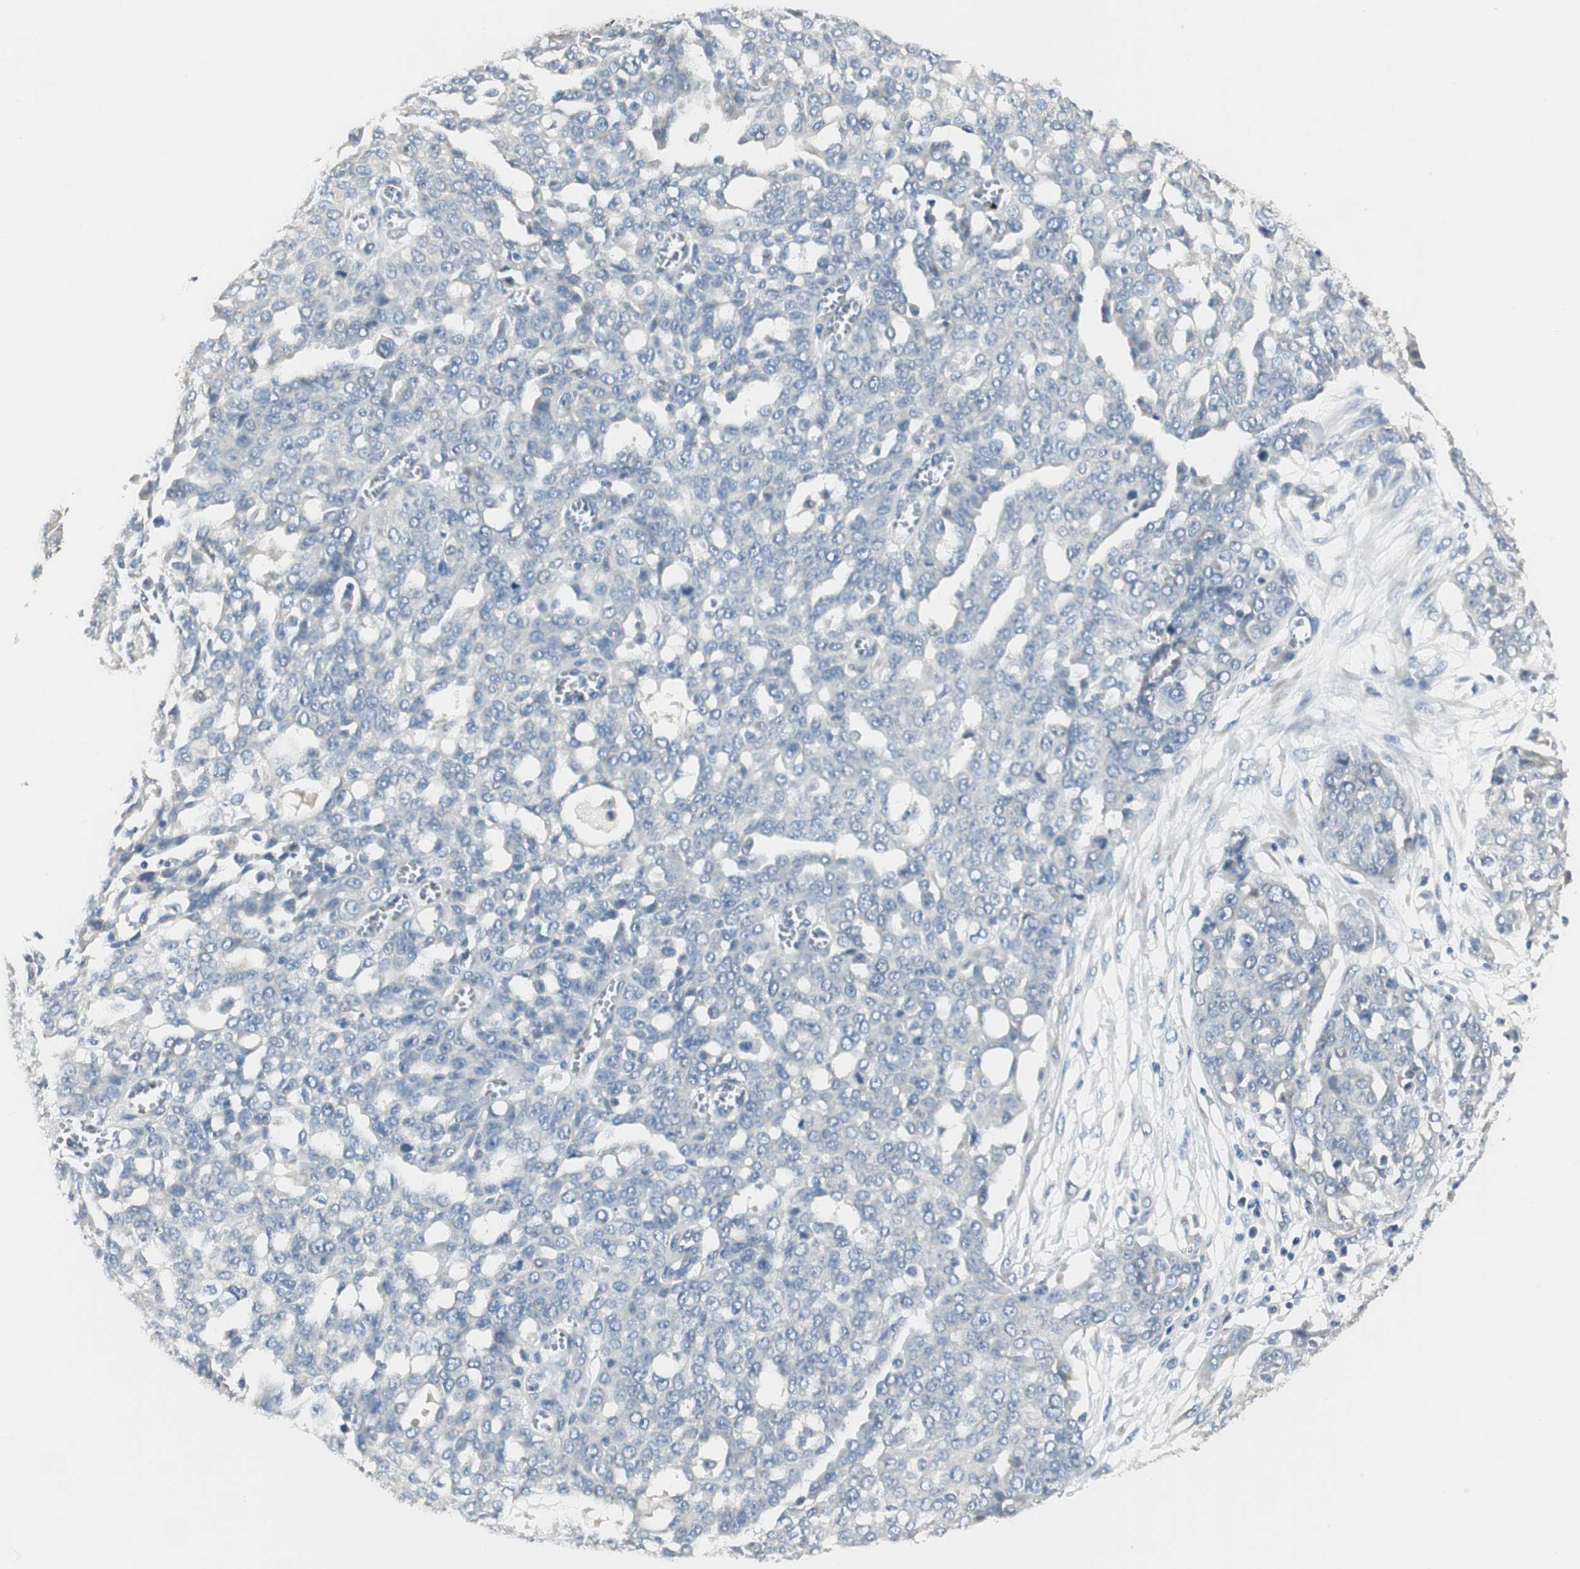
{"staining": {"intensity": "negative", "quantity": "none", "location": "none"}, "tissue": "ovarian cancer", "cell_type": "Tumor cells", "image_type": "cancer", "snomed": [{"axis": "morphology", "description": "Cystadenocarcinoma, serous, NOS"}, {"axis": "topography", "description": "Soft tissue"}, {"axis": "topography", "description": "Ovary"}], "caption": "This is an IHC image of ovarian serous cystadenocarcinoma. There is no expression in tumor cells.", "gene": "SPINK4", "patient": {"sex": "female", "age": 57}}